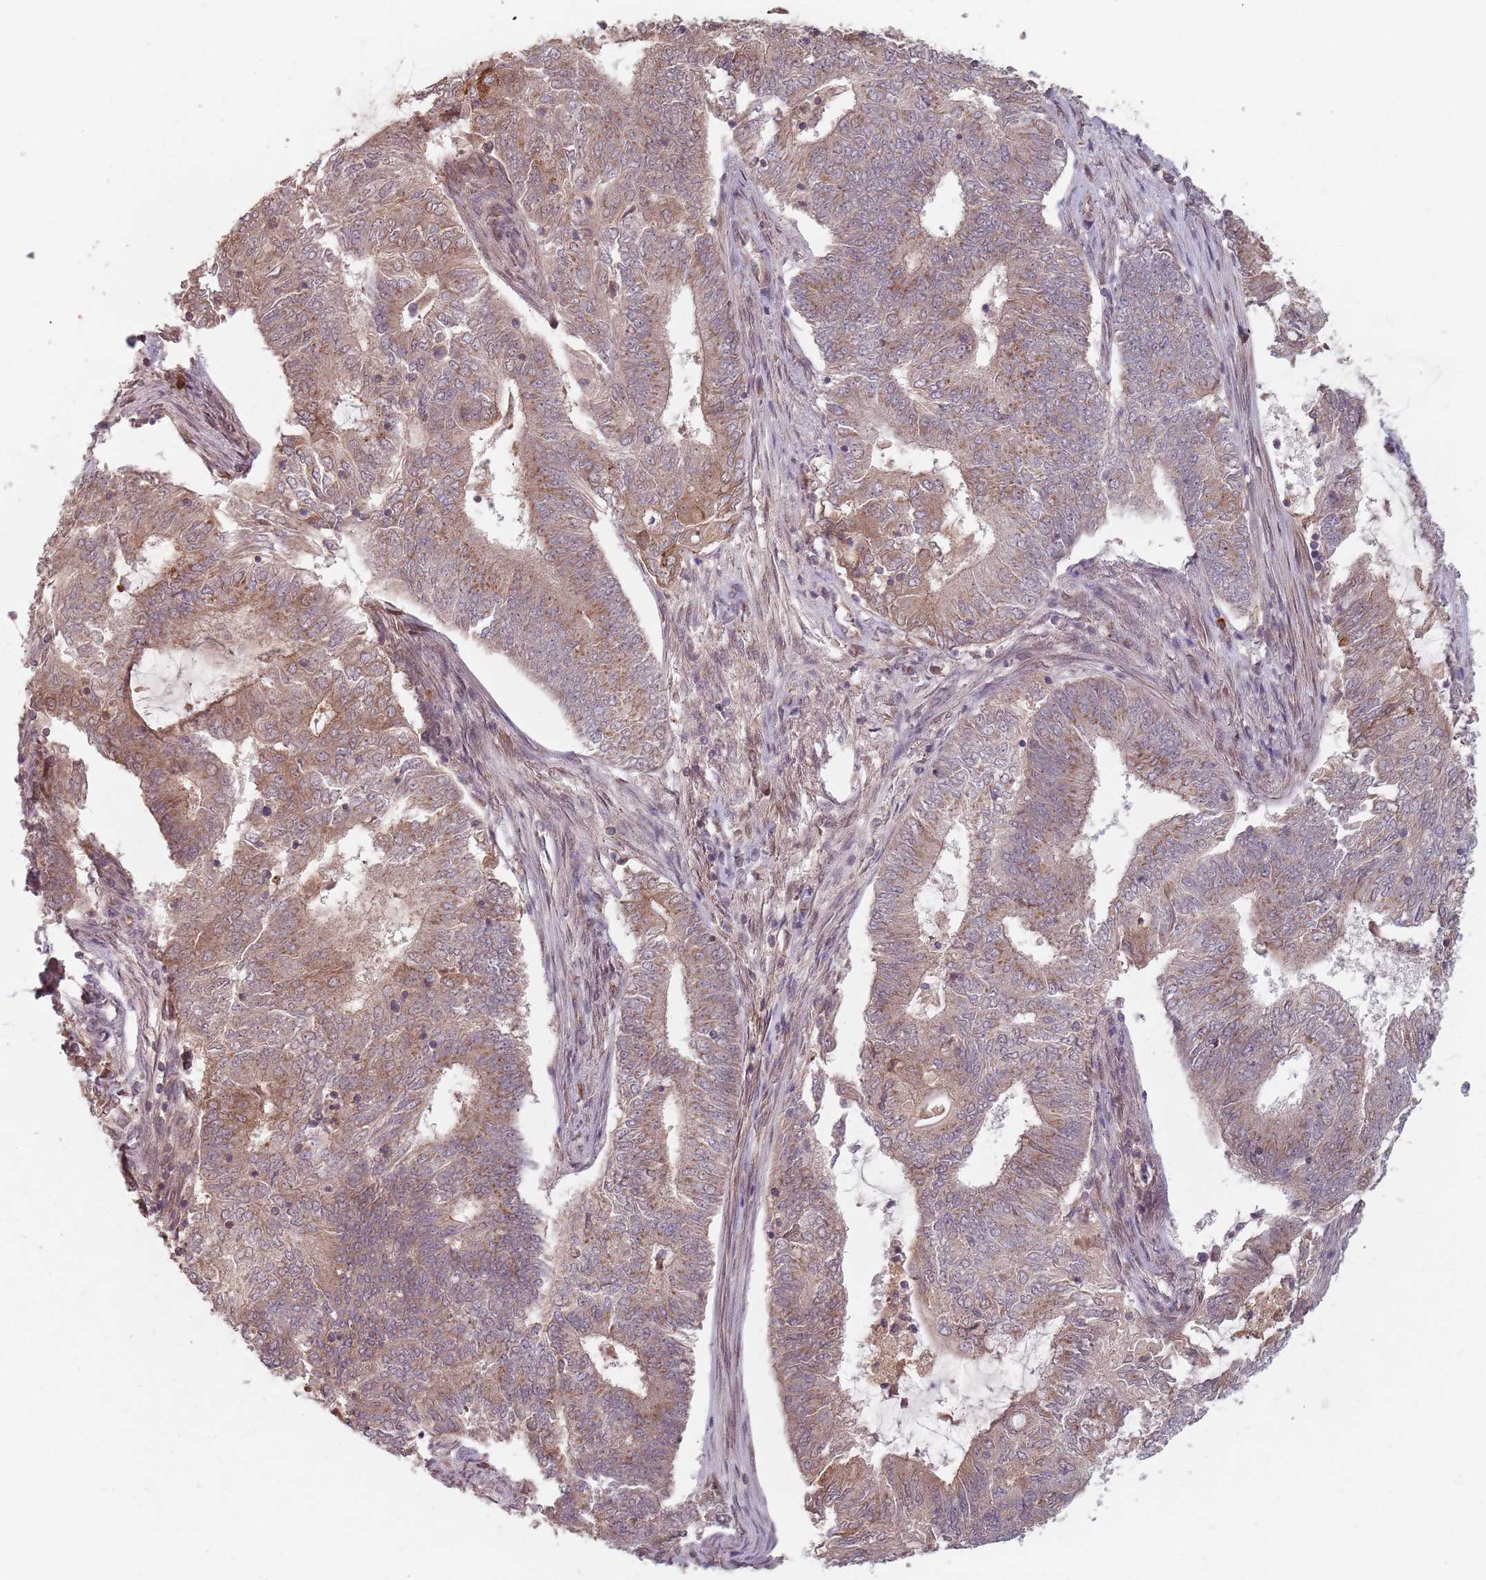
{"staining": {"intensity": "moderate", "quantity": ">75%", "location": "cytoplasmic/membranous"}, "tissue": "endometrial cancer", "cell_type": "Tumor cells", "image_type": "cancer", "snomed": [{"axis": "morphology", "description": "Adenocarcinoma, NOS"}, {"axis": "topography", "description": "Endometrium"}], "caption": "A brown stain shows moderate cytoplasmic/membranous positivity of a protein in endometrial adenocarcinoma tumor cells.", "gene": "C3orf14", "patient": {"sex": "female", "age": 62}}